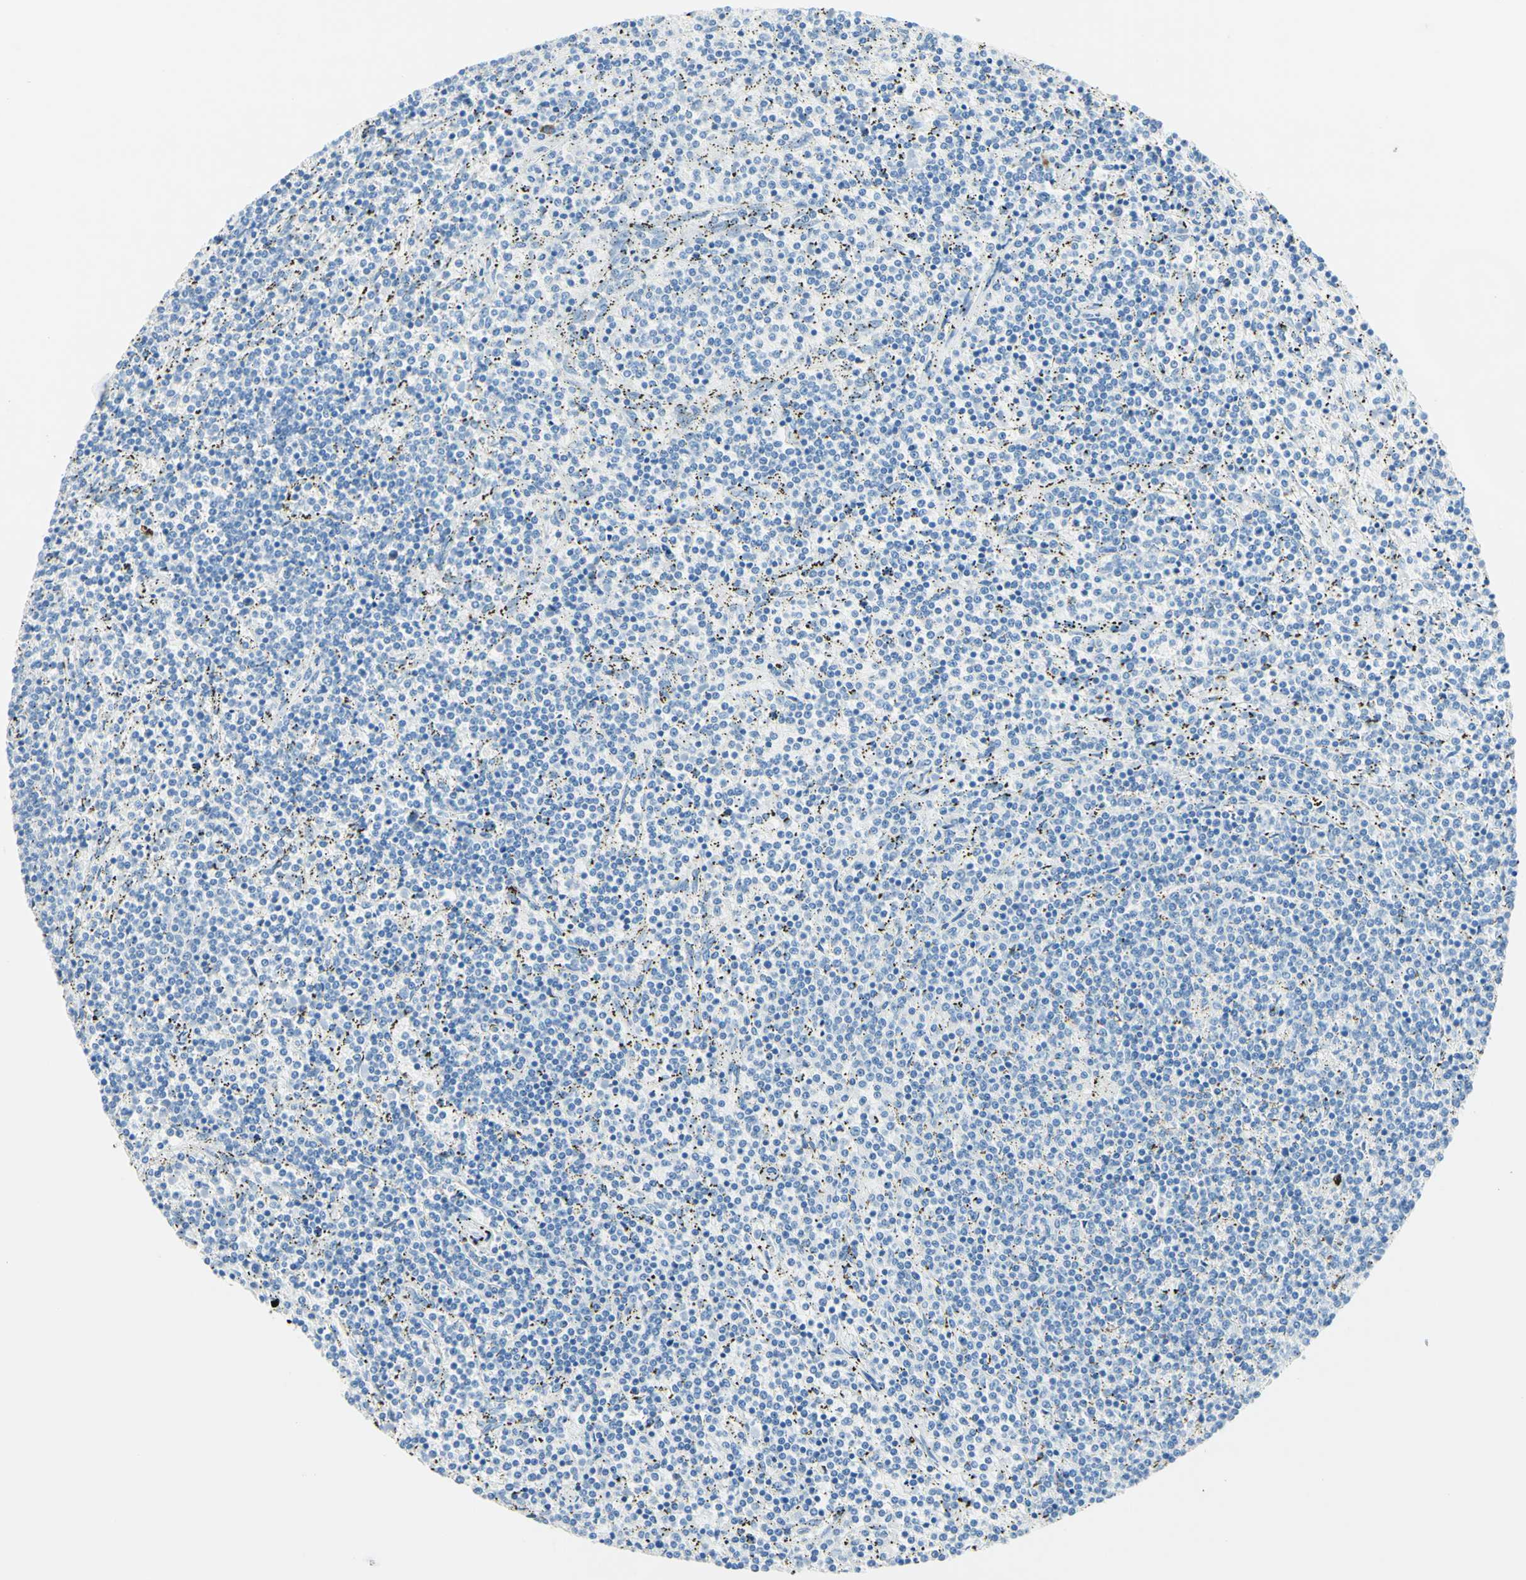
{"staining": {"intensity": "negative", "quantity": "none", "location": "none"}, "tissue": "lymphoma", "cell_type": "Tumor cells", "image_type": "cancer", "snomed": [{"axis": "morphology", "description": "Malignant lymphoma, non-Hodgkin's type, Low grade"}, {"axis": "topography", "description": "Spleen"}], "caption": "Immunohistochemistry (IHC) of lymphoma shows no expression in tumor cells.", "gene": "IL6ST", "patient": {"sex": "female", "age": 50}}